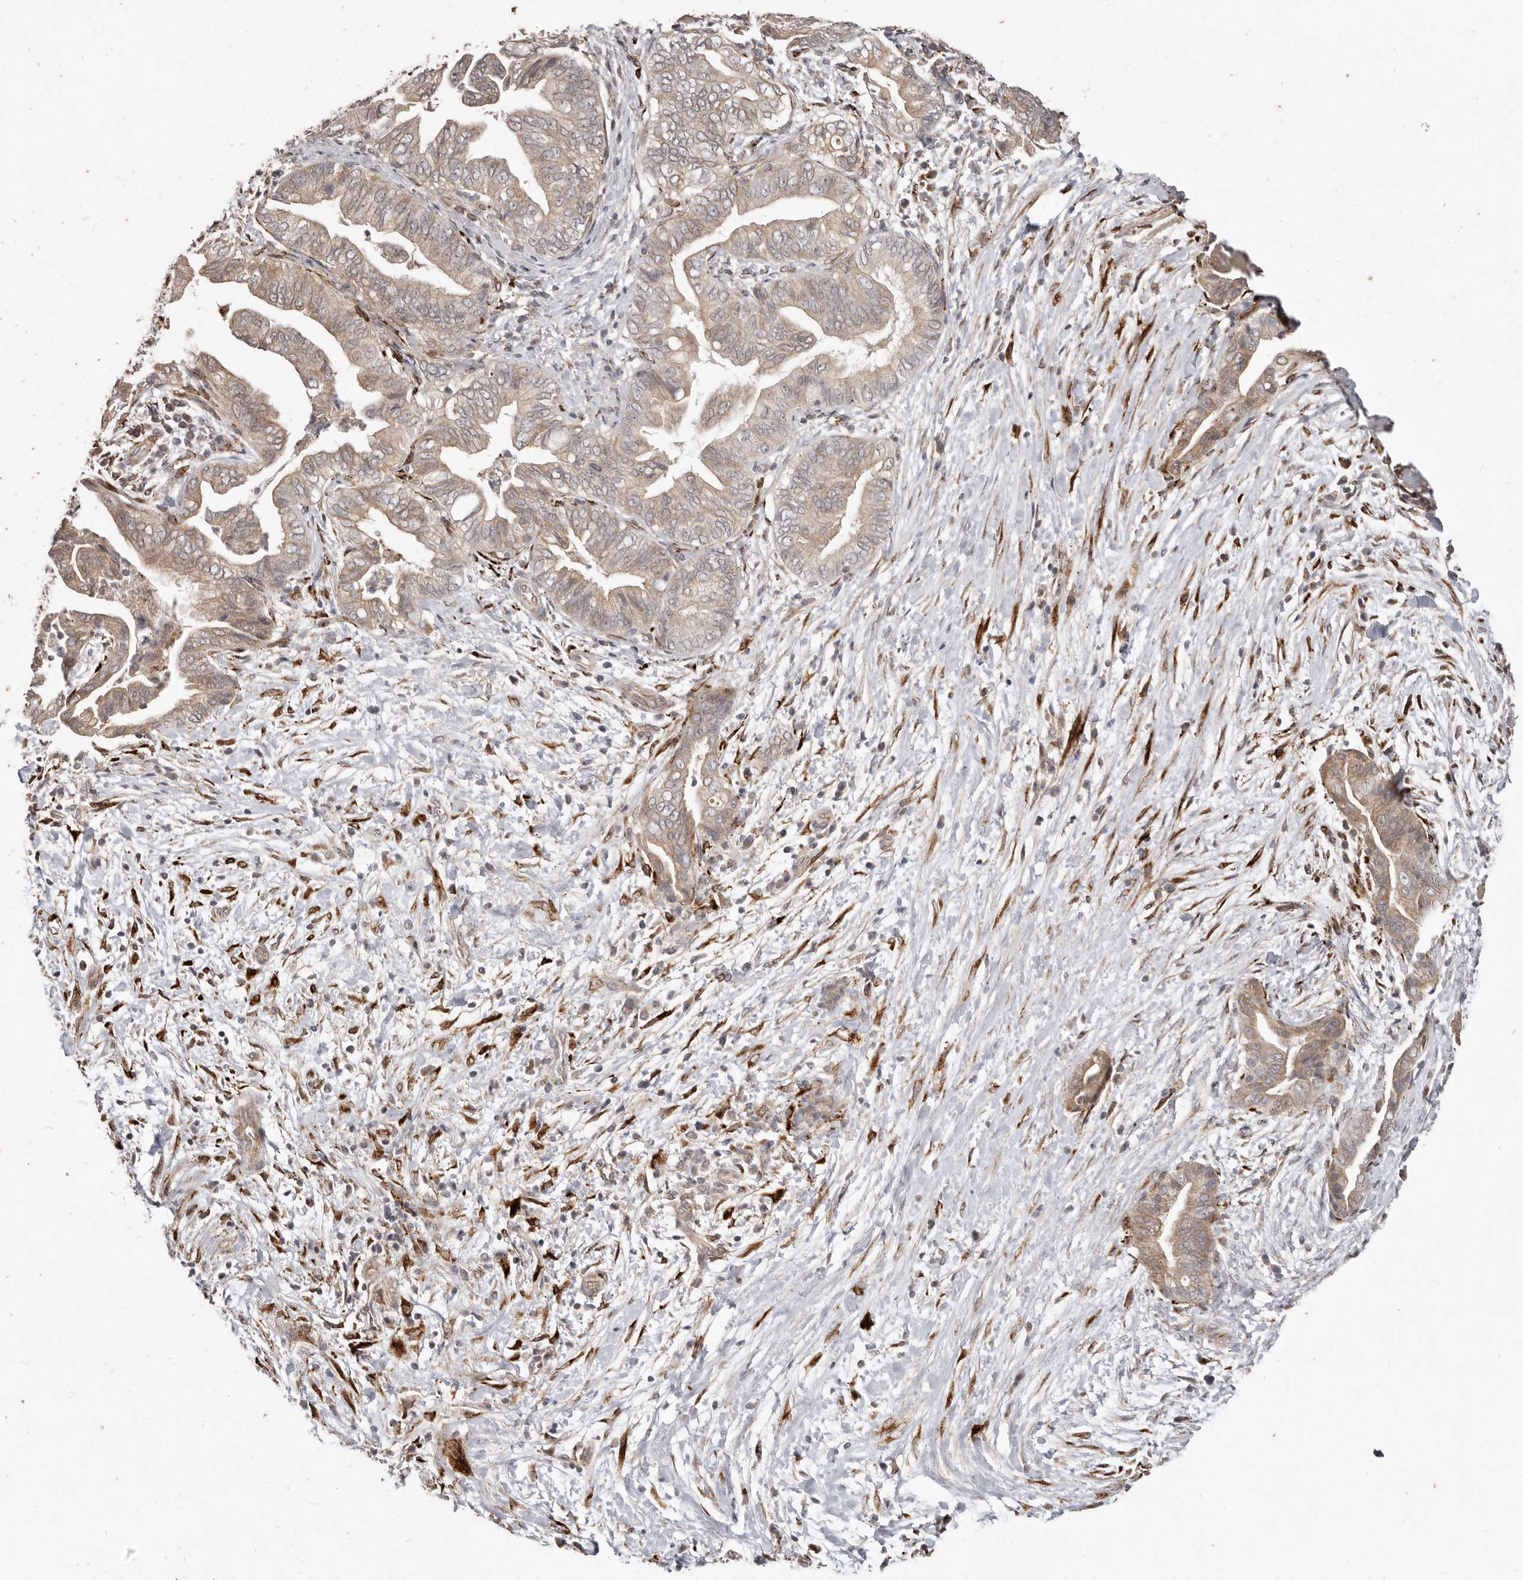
{"staining": {"intensity": "moderate", "quantity": "25%-75%", "location": "cytoplasmic/membranous"}, "tissue": "pancreatic cancer", "cell_type": "Tumor cells", "image_type": "cancer", "snomed": [{"axis": "morphology", "description": "Adenocarcinoma, NOS"}, {"axis": "topography", "description": "Pancreas"}], "caption": "The image reveals immunohistochemical staining of pancreatic cancer (adenocarcinoma). There is moderate cytoplasmic/membranous staining is seen in approximately 25%-75% of tumor cells.", "gene": "PLOD2", "patient": {"sex": "male", "age": 75}}